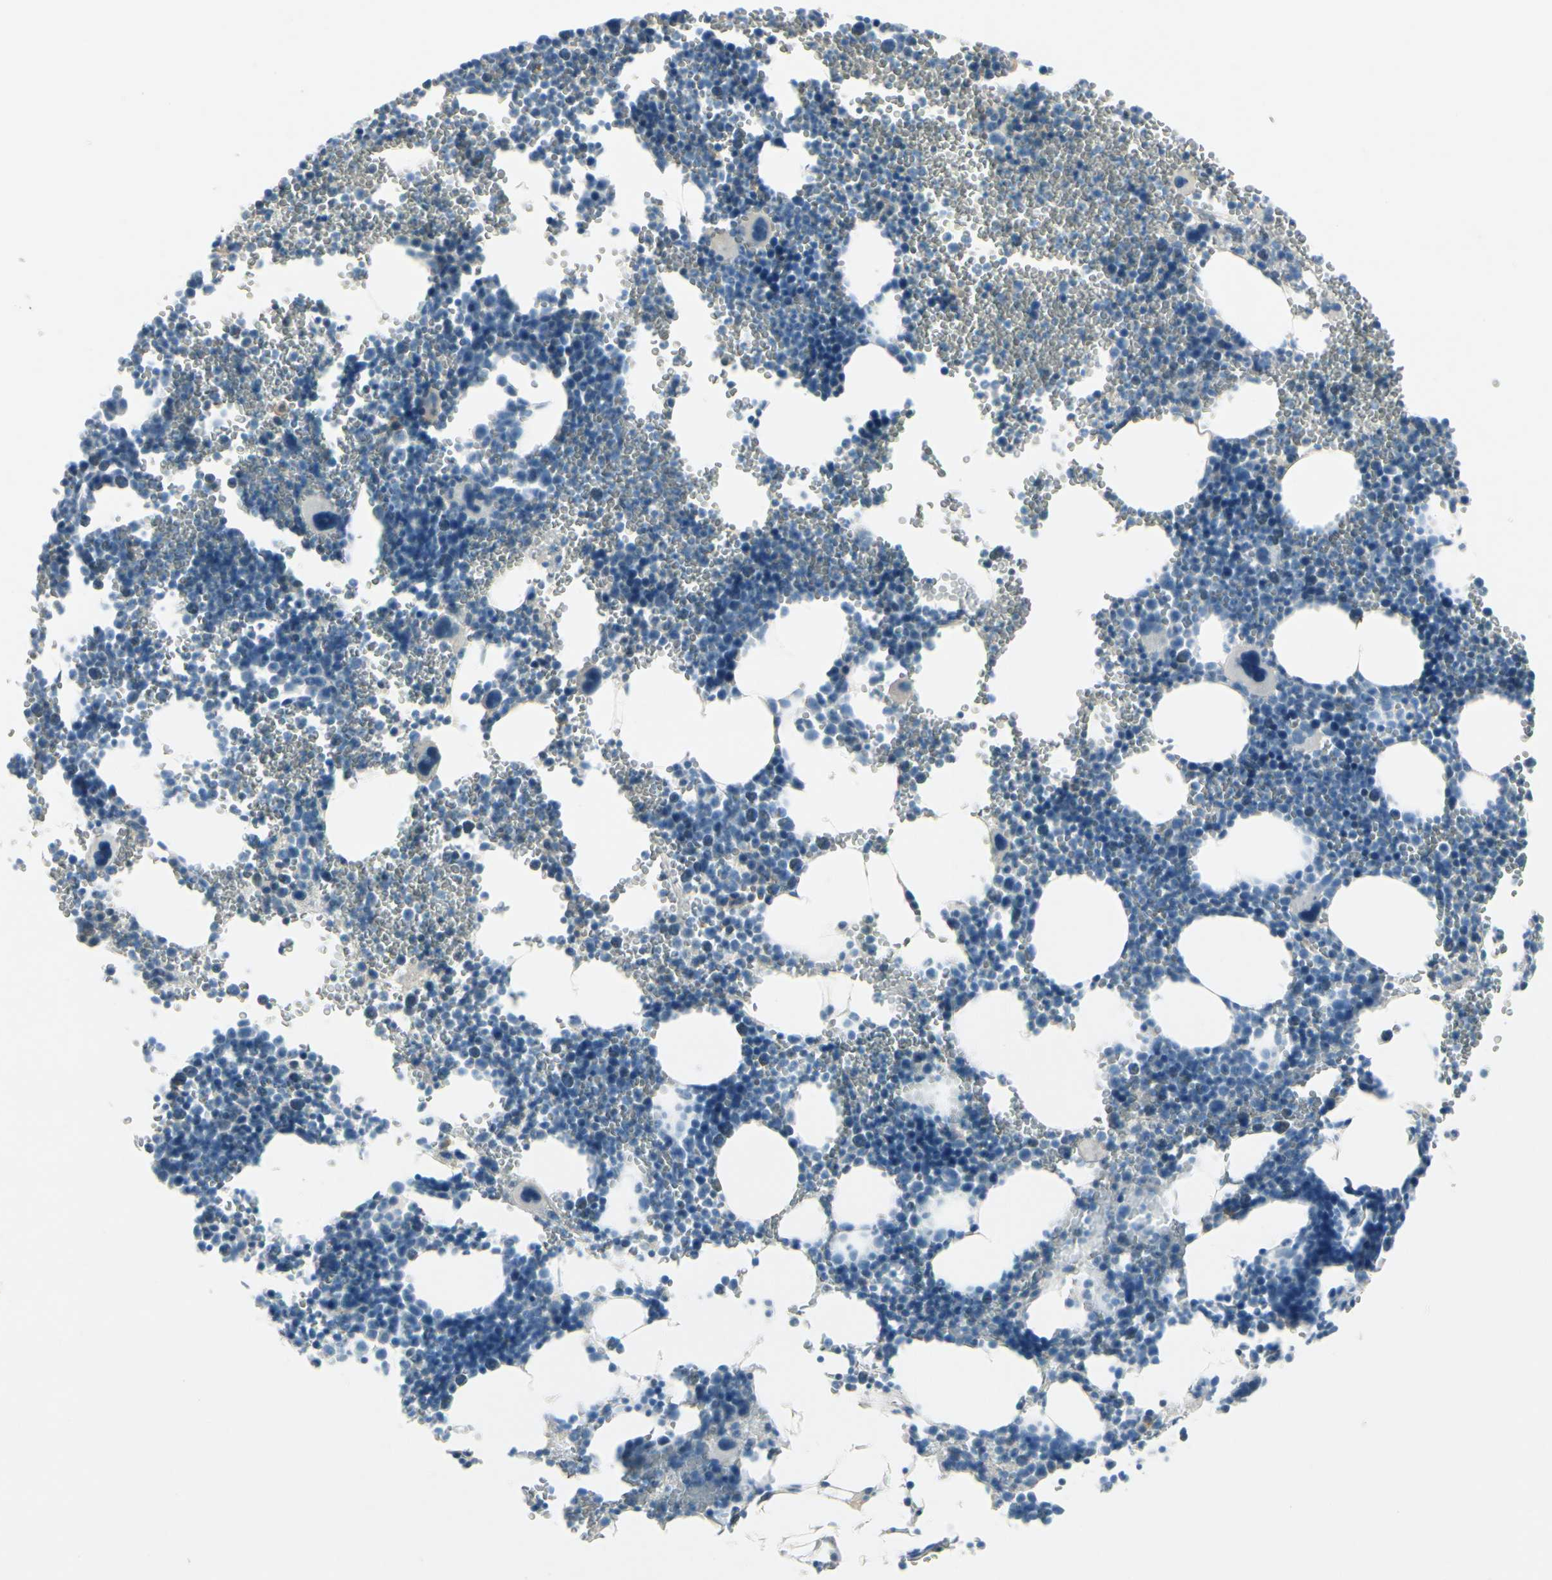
{"staining": {"intensity": "weak", "quantity": "<25%", "location": "cytoplasmic/membranous"}, "tissue": "bone marrow", "cell_type": "Hematopoietic cells", "image_type": "normal", "snomed": [{"axis": "morphology", "description": "Normal tissue, NOS"}, {"axis": "topography", "description": "Bone marrow"}], "caption": "Immunohistochemical staining of normal bone marrow shows no significant positivity in hematopoietic cells.", "gene": "ITGA3", "patient": {"sex": "female", "age": 68}}